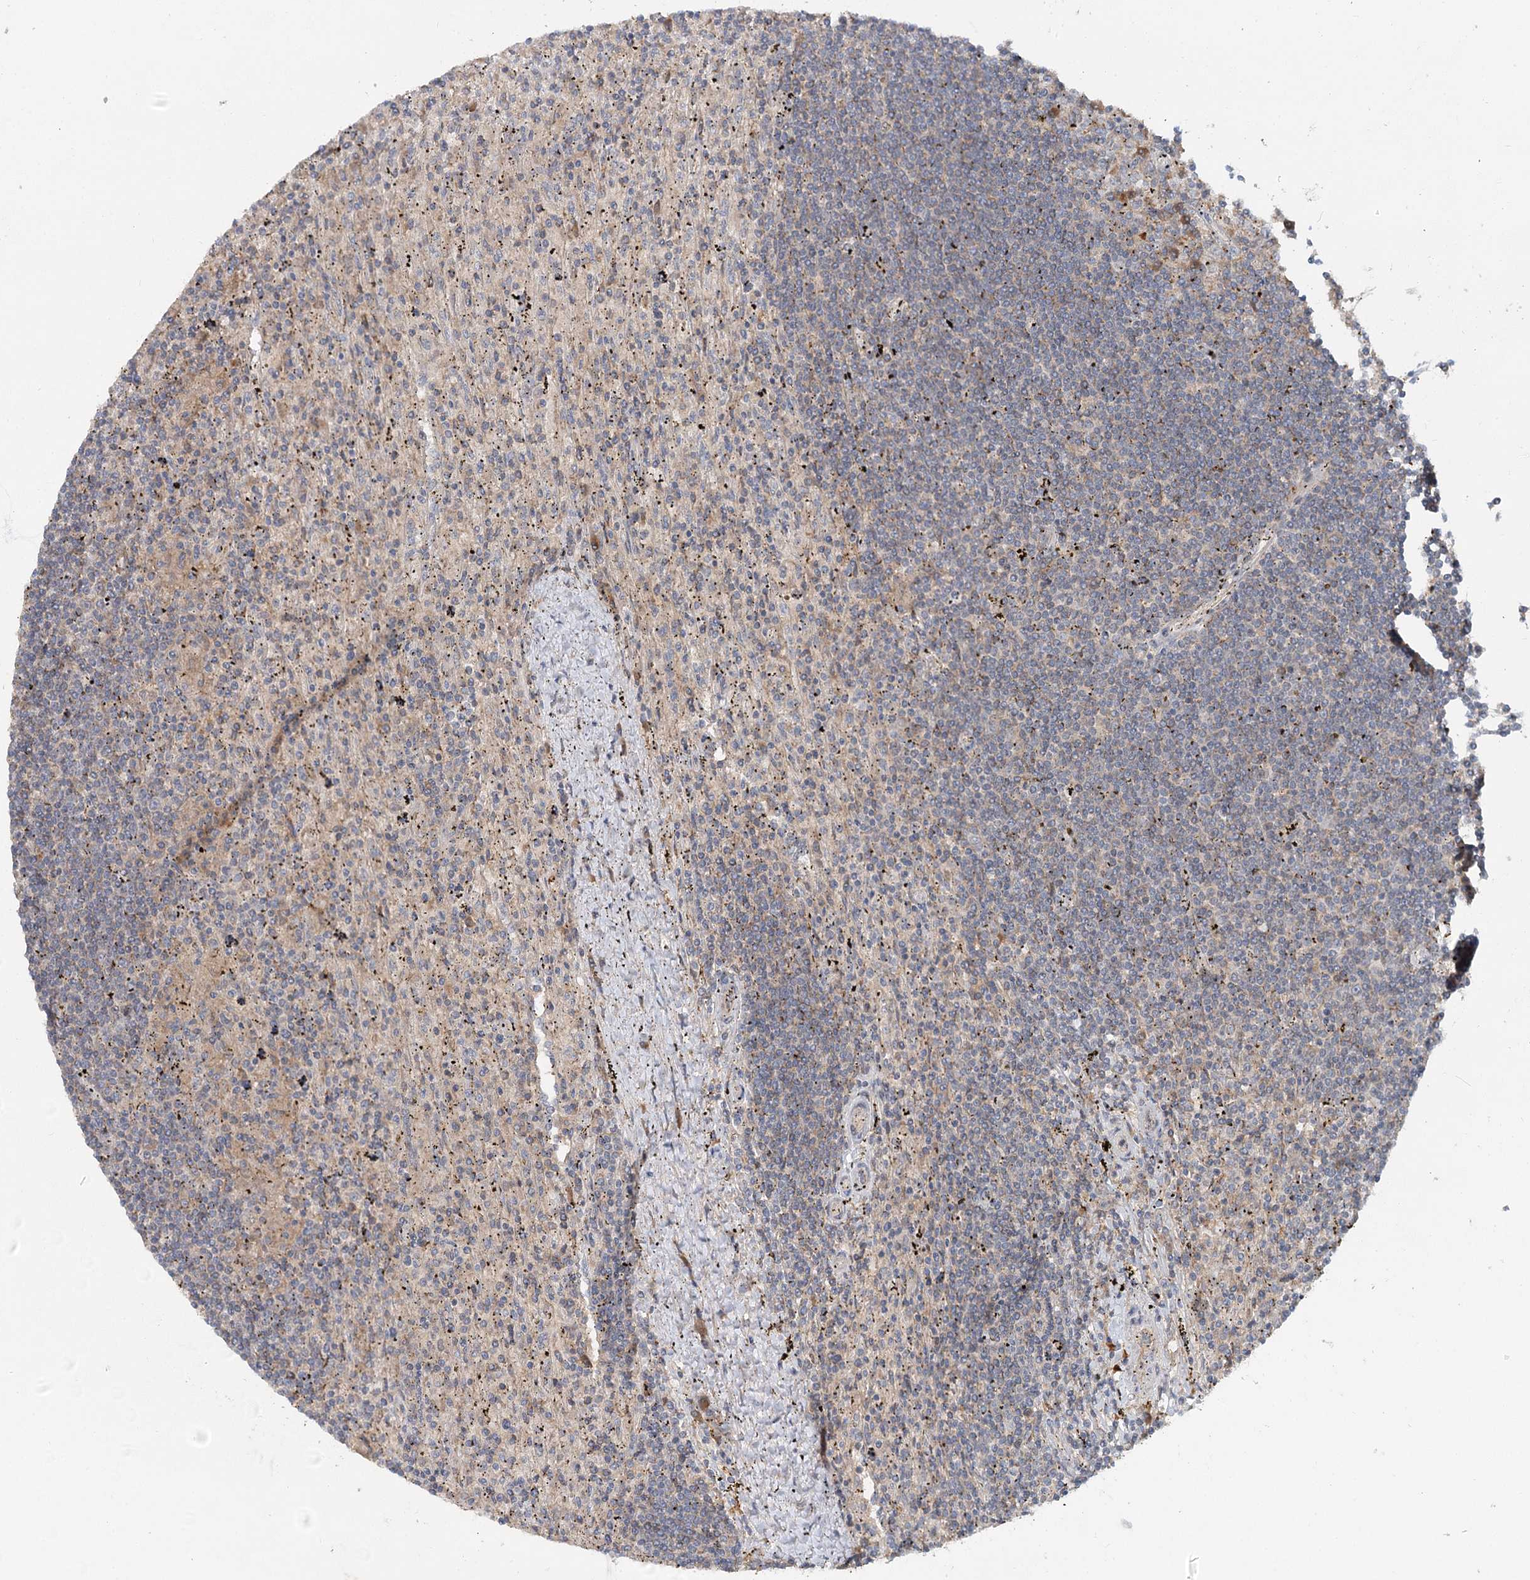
{"staining": {"intensity": "negative", "quantity": "none", "location": "none"}, "tissue": "lymphoma", "cell_type": "Tumor cells", "image_type": "cancer", "snomed": [{"axis": "morphology", "description": "Malignant lymphoma, non-Hodgkin's type, Low grade"}, {"axis": "topography", "description": "Spleen"}], "caption": "This is an immunohistochemistry image of human low-grade malignant lymphoma, non-Hodgkin's type. There is no expression in tumor cells.", "gene": "PYROXD2", "patient": {"sex": "male", "age": 76}}